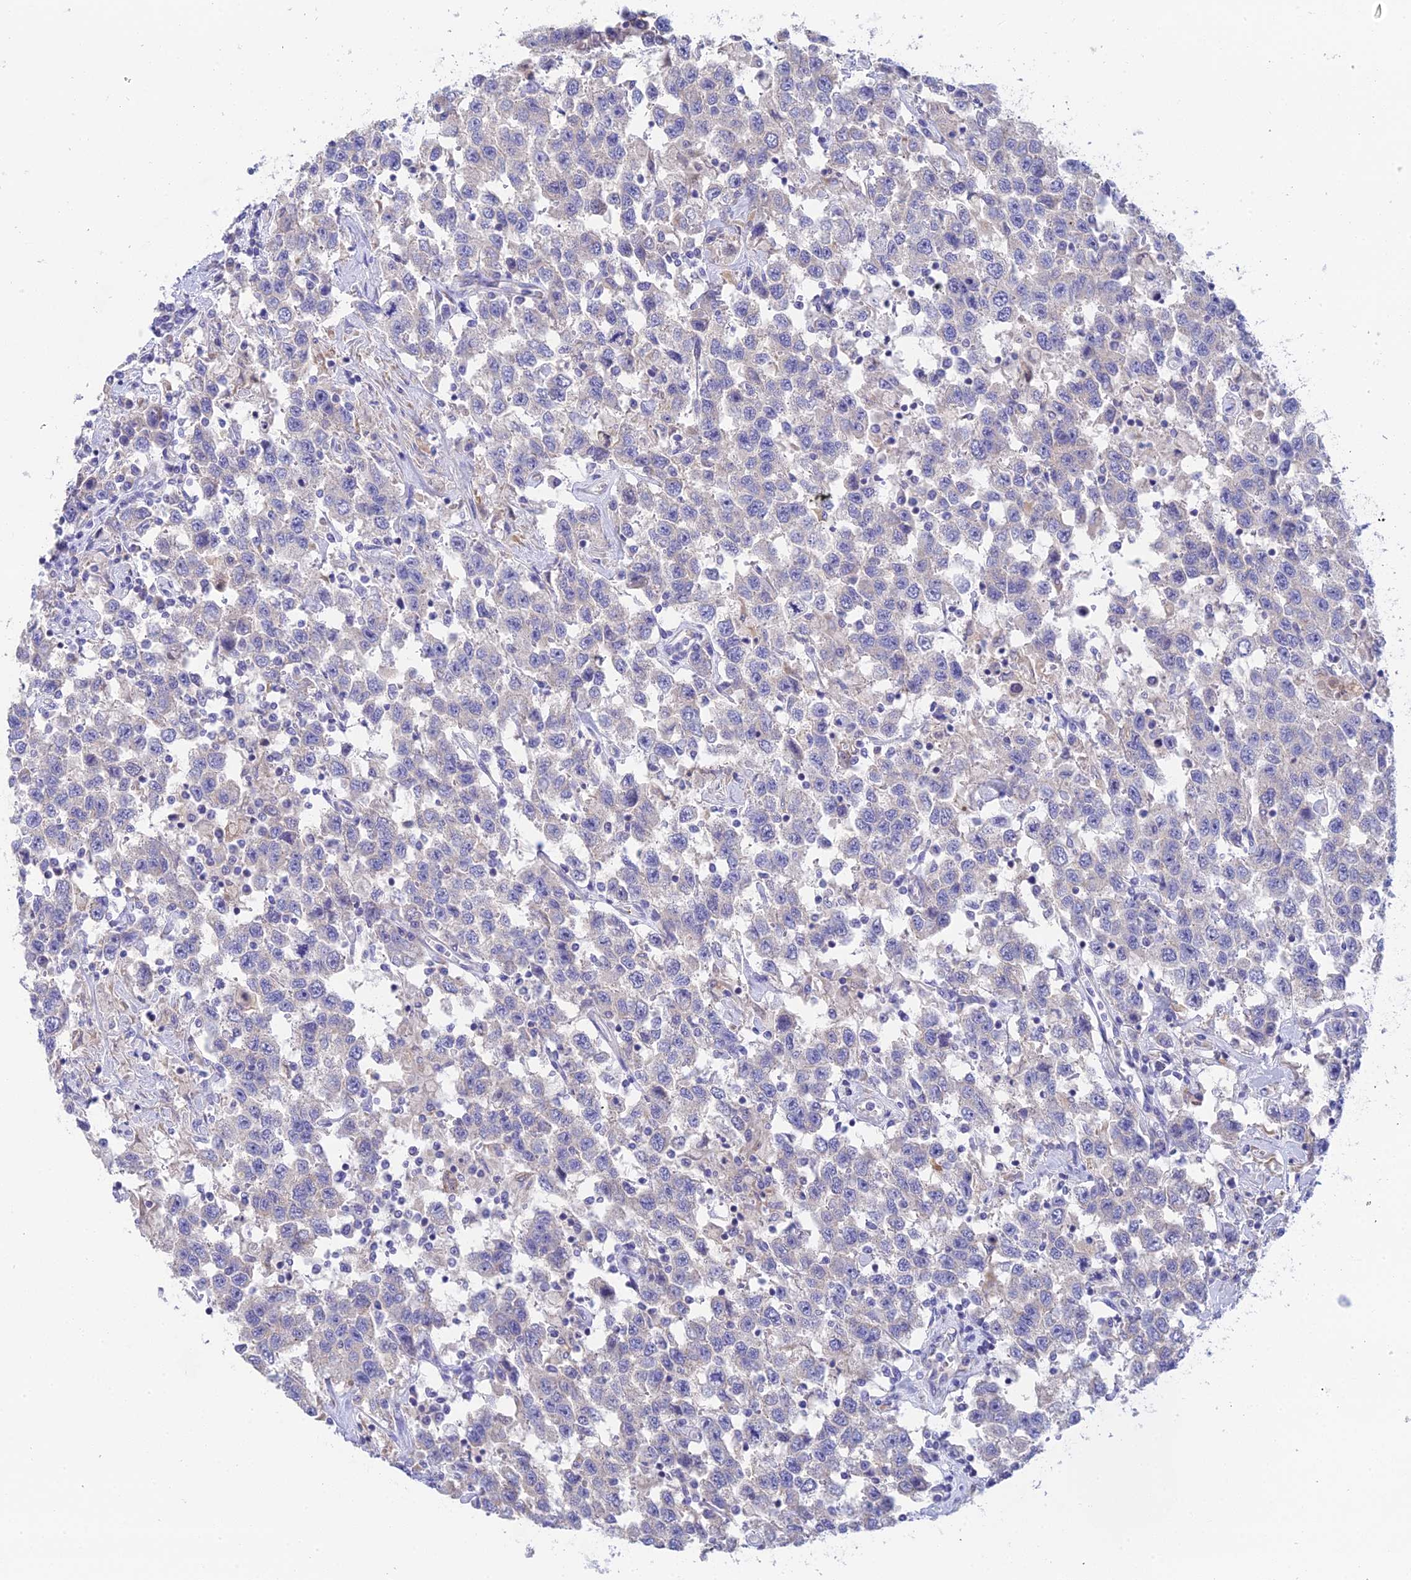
{"staining": {"intensity": "negative", "quantity": "none", "location": "none"}, "tissue": "testis cancer", "cell_type": "Tumor cells", "image_type": "cancer", "snomed": [{"axis": "morphology", "description": "Seminoma, NOS"}, {"axis": "topography", "description": "Testis"}], "caption": "The histopathology image displays no staining of tumor cells in testis seminoma.", "gene": "WDR6", "patient": {"sex": "male", "age": 41}}